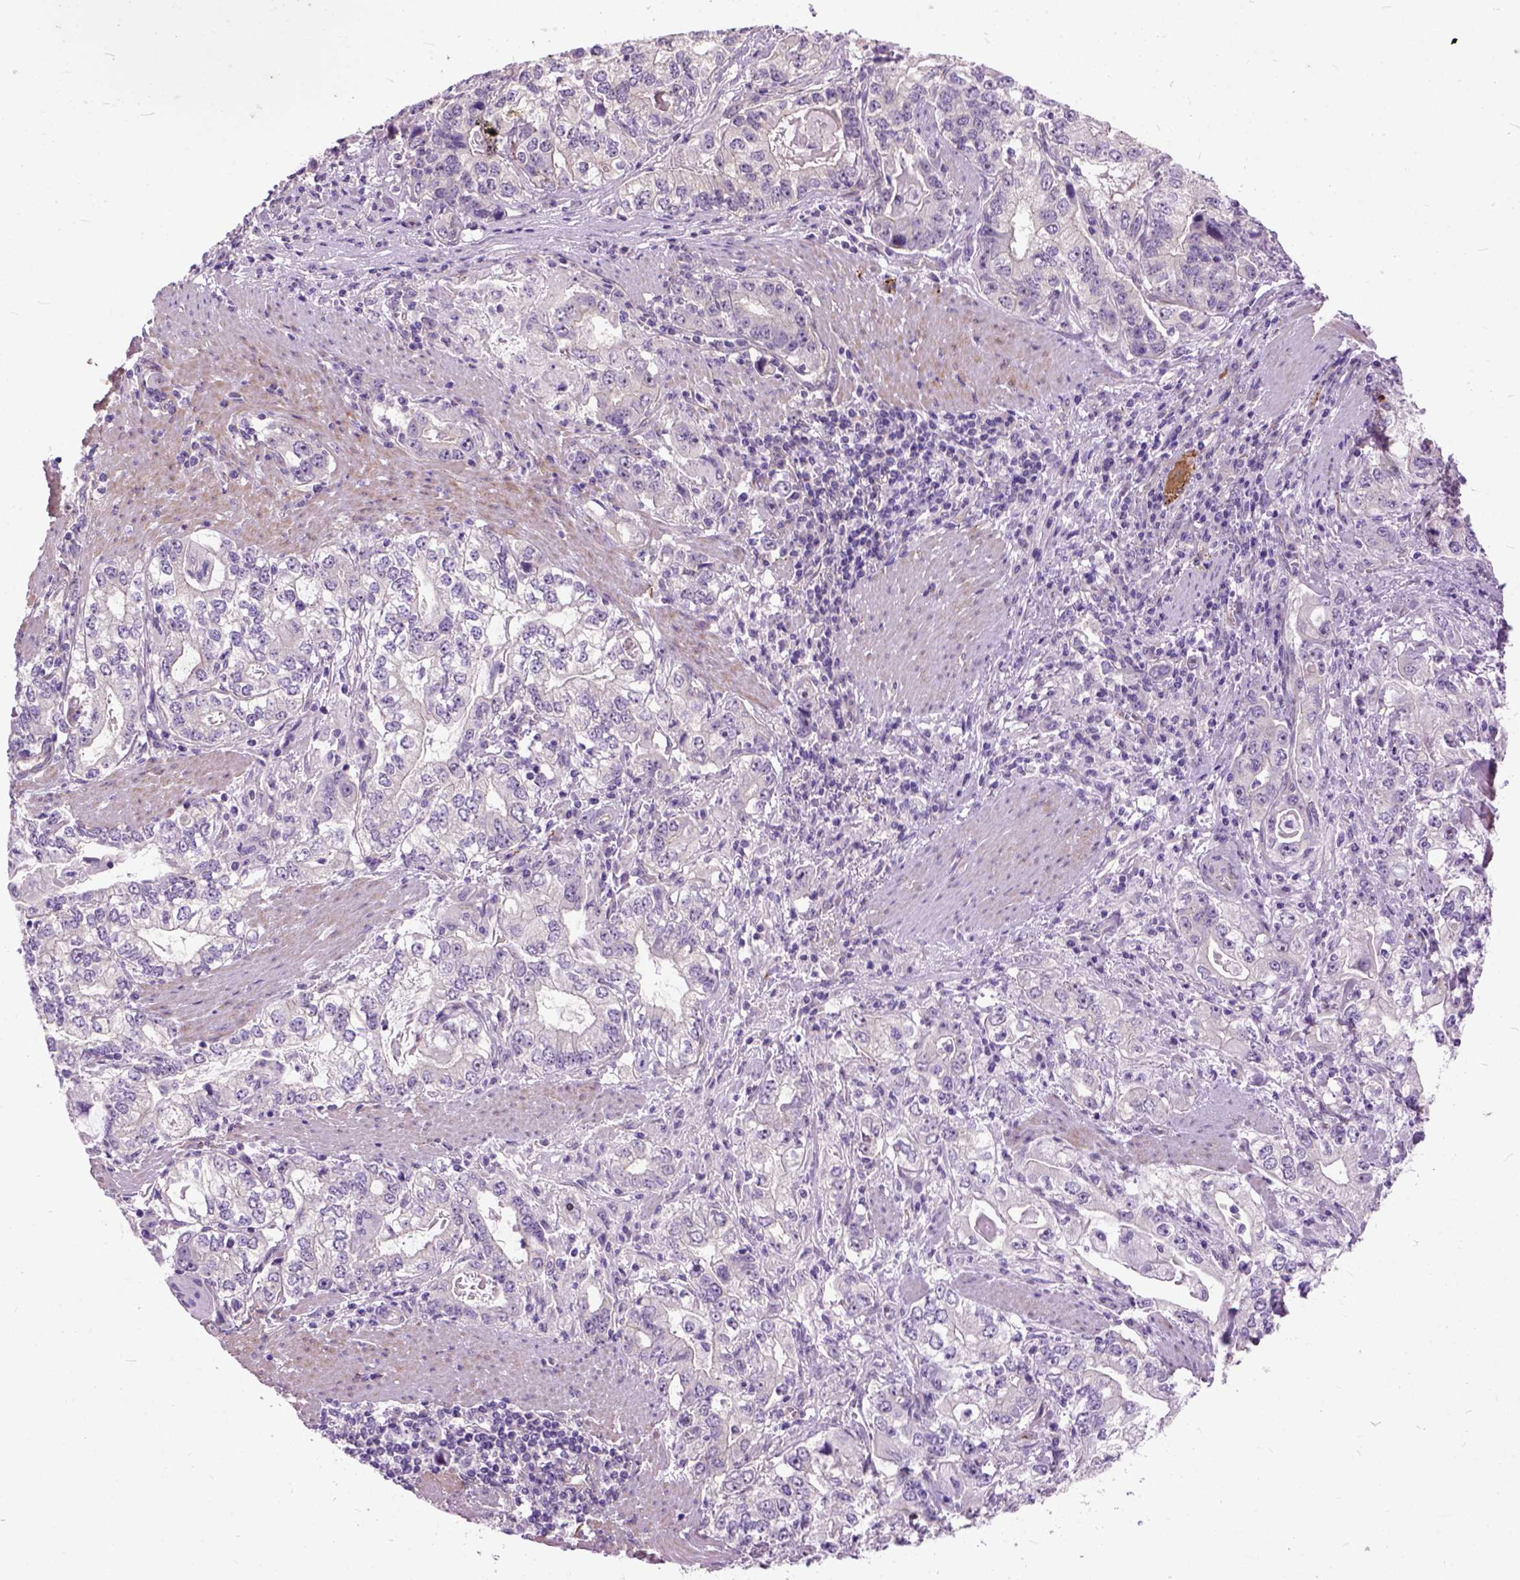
{"staining": {"intensity": "negative", "quantity": "none", "location": "none"}, "tissue": "stomach cancer", "cell_type": "Tumor cells", "image_type": "cancer", "snomed": [{"axis": "morphology", "description": "Adenocarcinoma, NOS"}, {"axis": "topography", "description": "Stomach, lower"}], "caption": "The histopathology image demonstrates no significant expression in tumor cells of stomach adenocarcinoma.", "gene": "MAPT", "patient": {"sex": "female", "age": 72}}